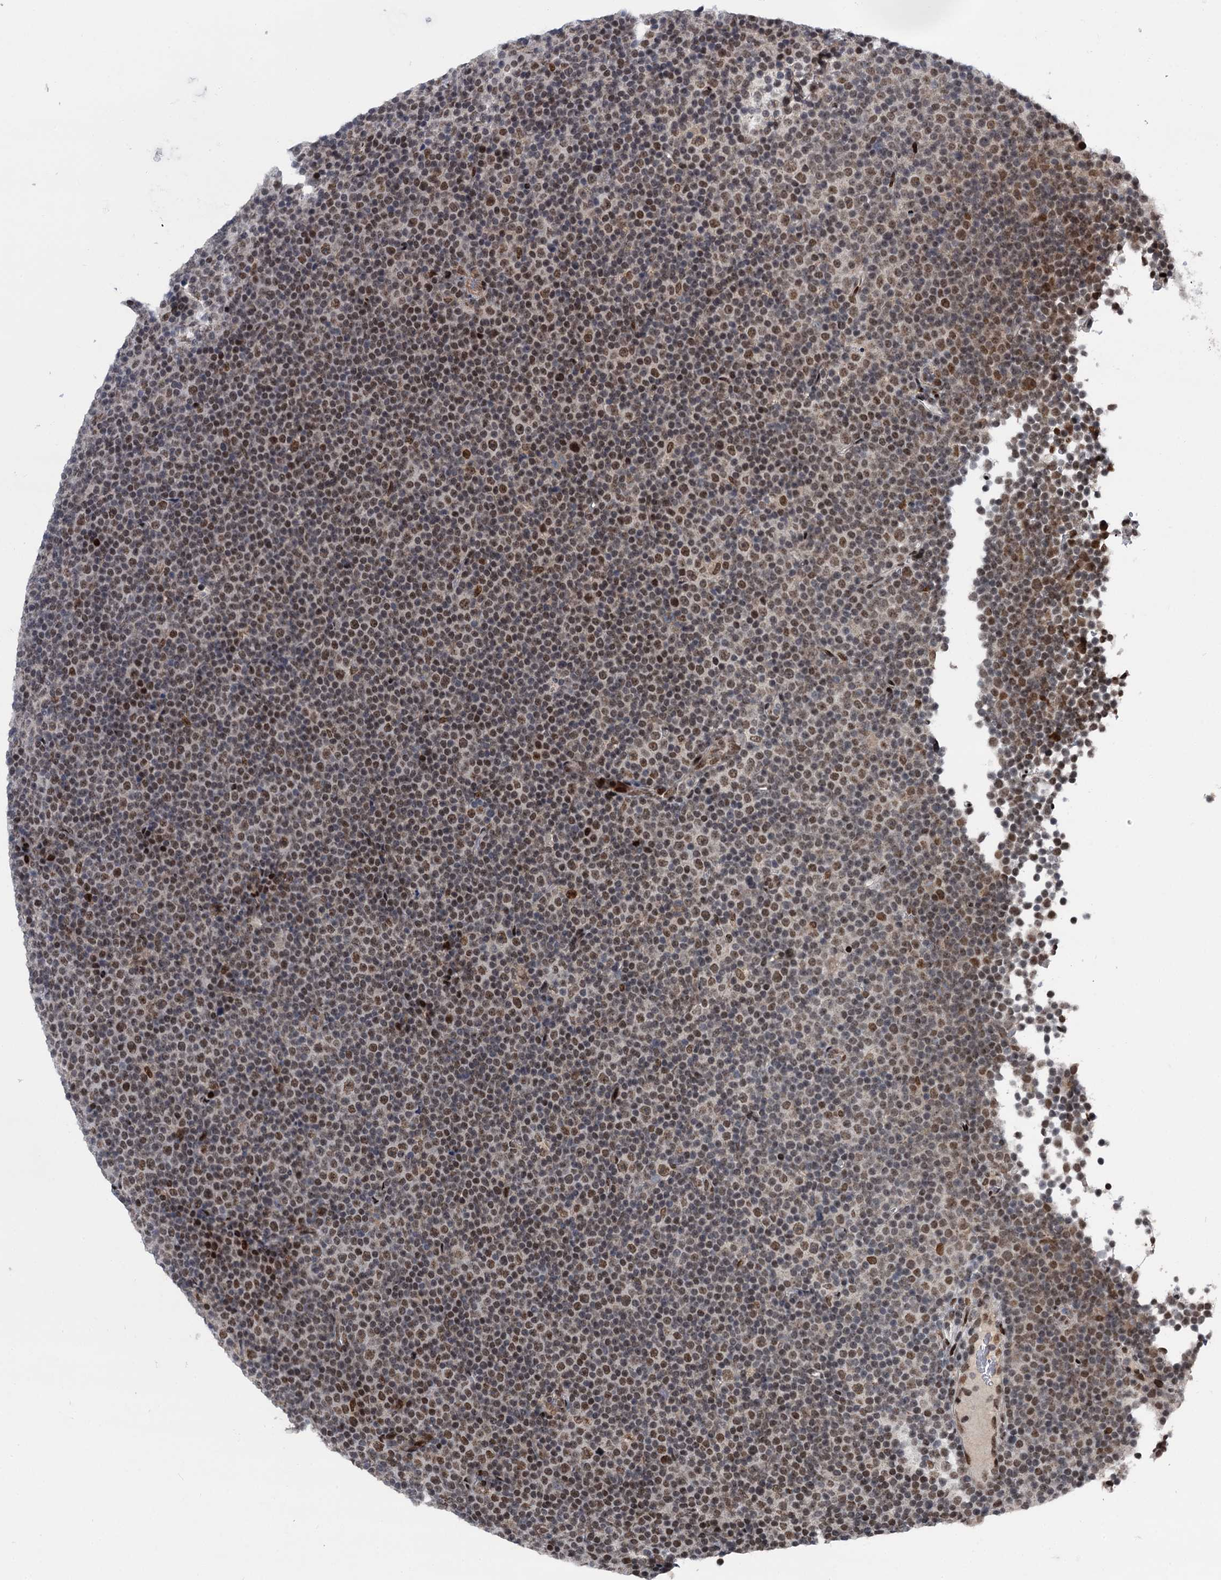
{"staining": {"intensity": "moderate", "quantity": "25%-75%", "location": "nuclear"}, "tissue": "lymphoma", "cell_type": "Tumor cells", "image_type": "cancer", "snomed": [{"axis": "morphology", "description": "Malignant lymphoma, non-Hodgkin's type, Low grade"}, {"axis": "topography", "description": "Lymph node"}], "caption": "Human lymphoma stained for a protein (brown) demonstrates moderate nuclear positive positivity in about 25%-75% of tumor cells.", "gene": "RUFY2", "patient": {"sex": "female", "age": 67}}